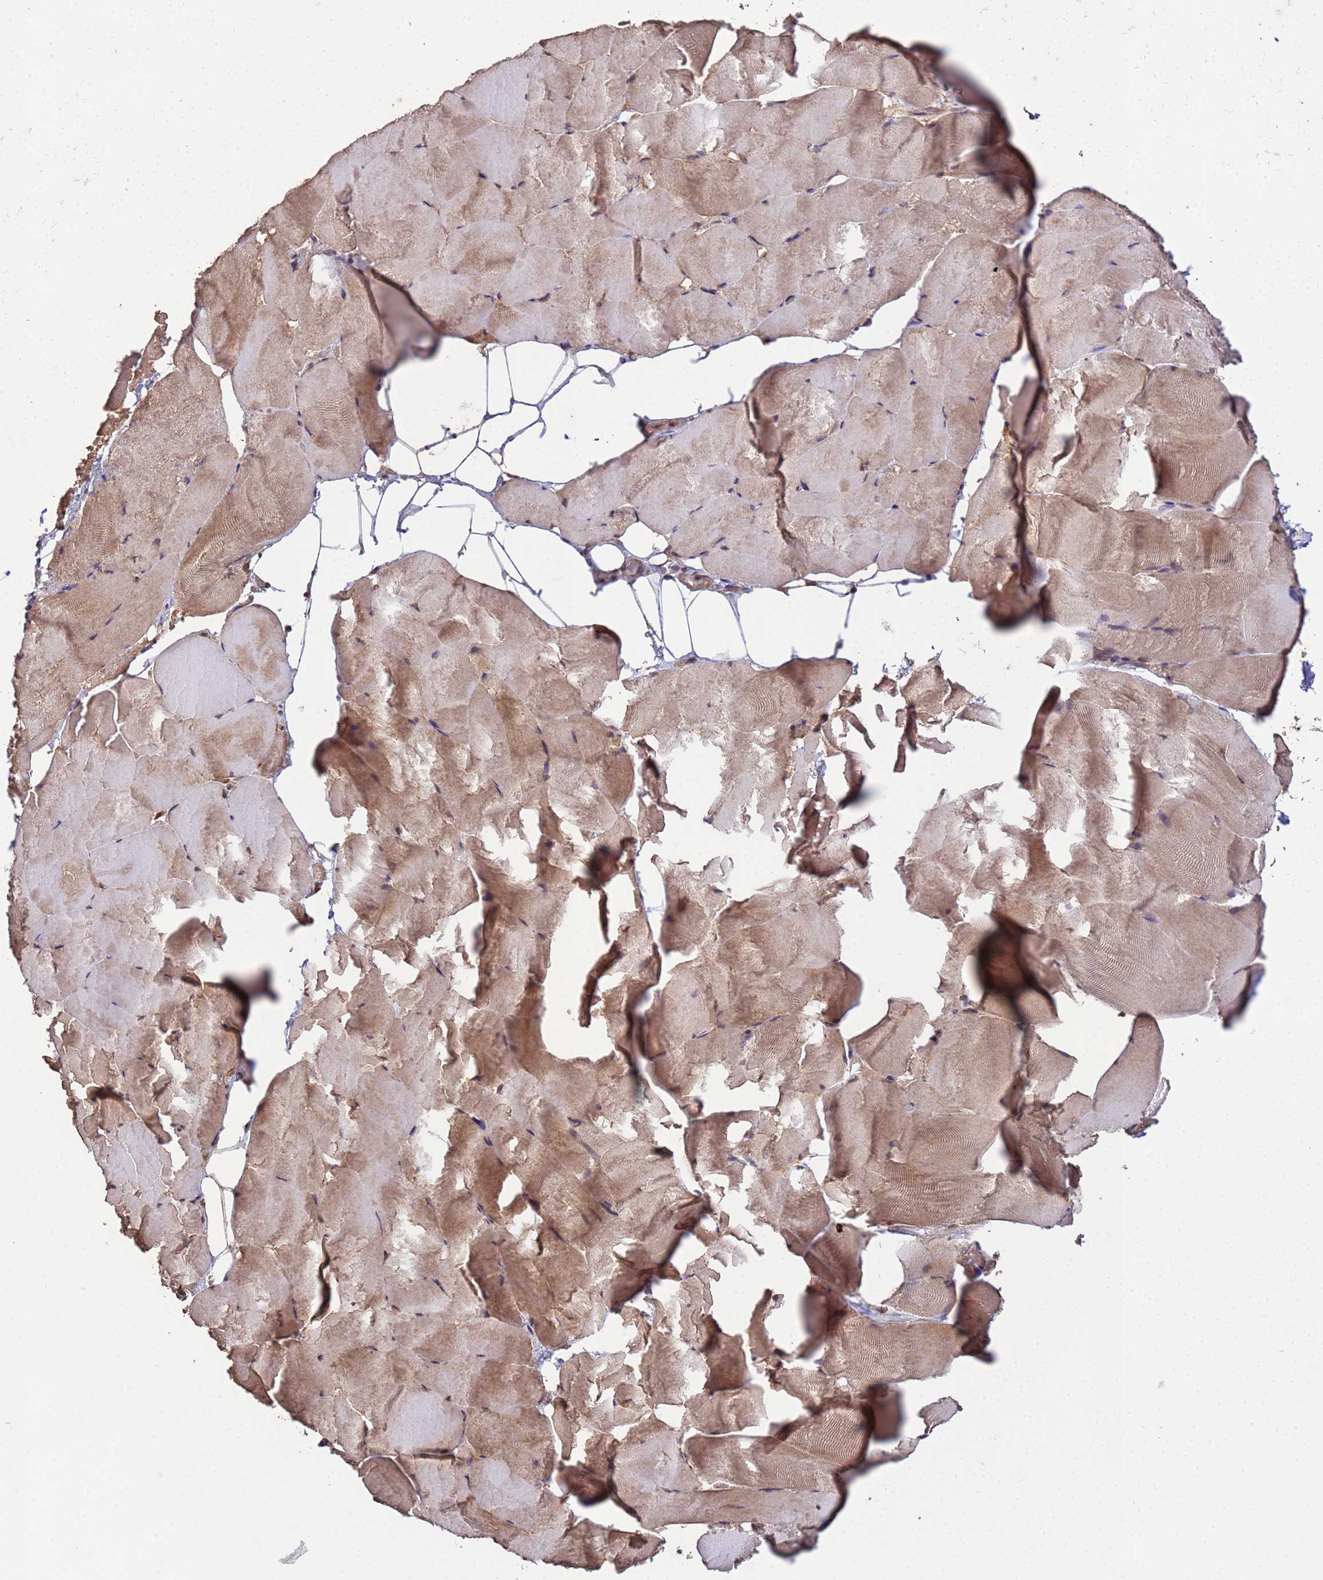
{"staining": {"intensity": "moderate", "quantity": ">75%", "location": "cytoplasmic/membranous"}, "tissue": "skeletal muscle", "cell_type": "Myocytes", "image_type": "normal", "snomed": [{"axis": "morphology", "description": "Normal tissue, NOS"}, {"axis": "topography", "description": "Skeletal muscle"}], "caption": "Protein staining of unremarkable skeletal muscle reveals moderate cytoplasmic/membranous positivity in approximately >75% of myocytes.", "gene": "P2RX7", "patient": {"sex": "female", "age": 64}}